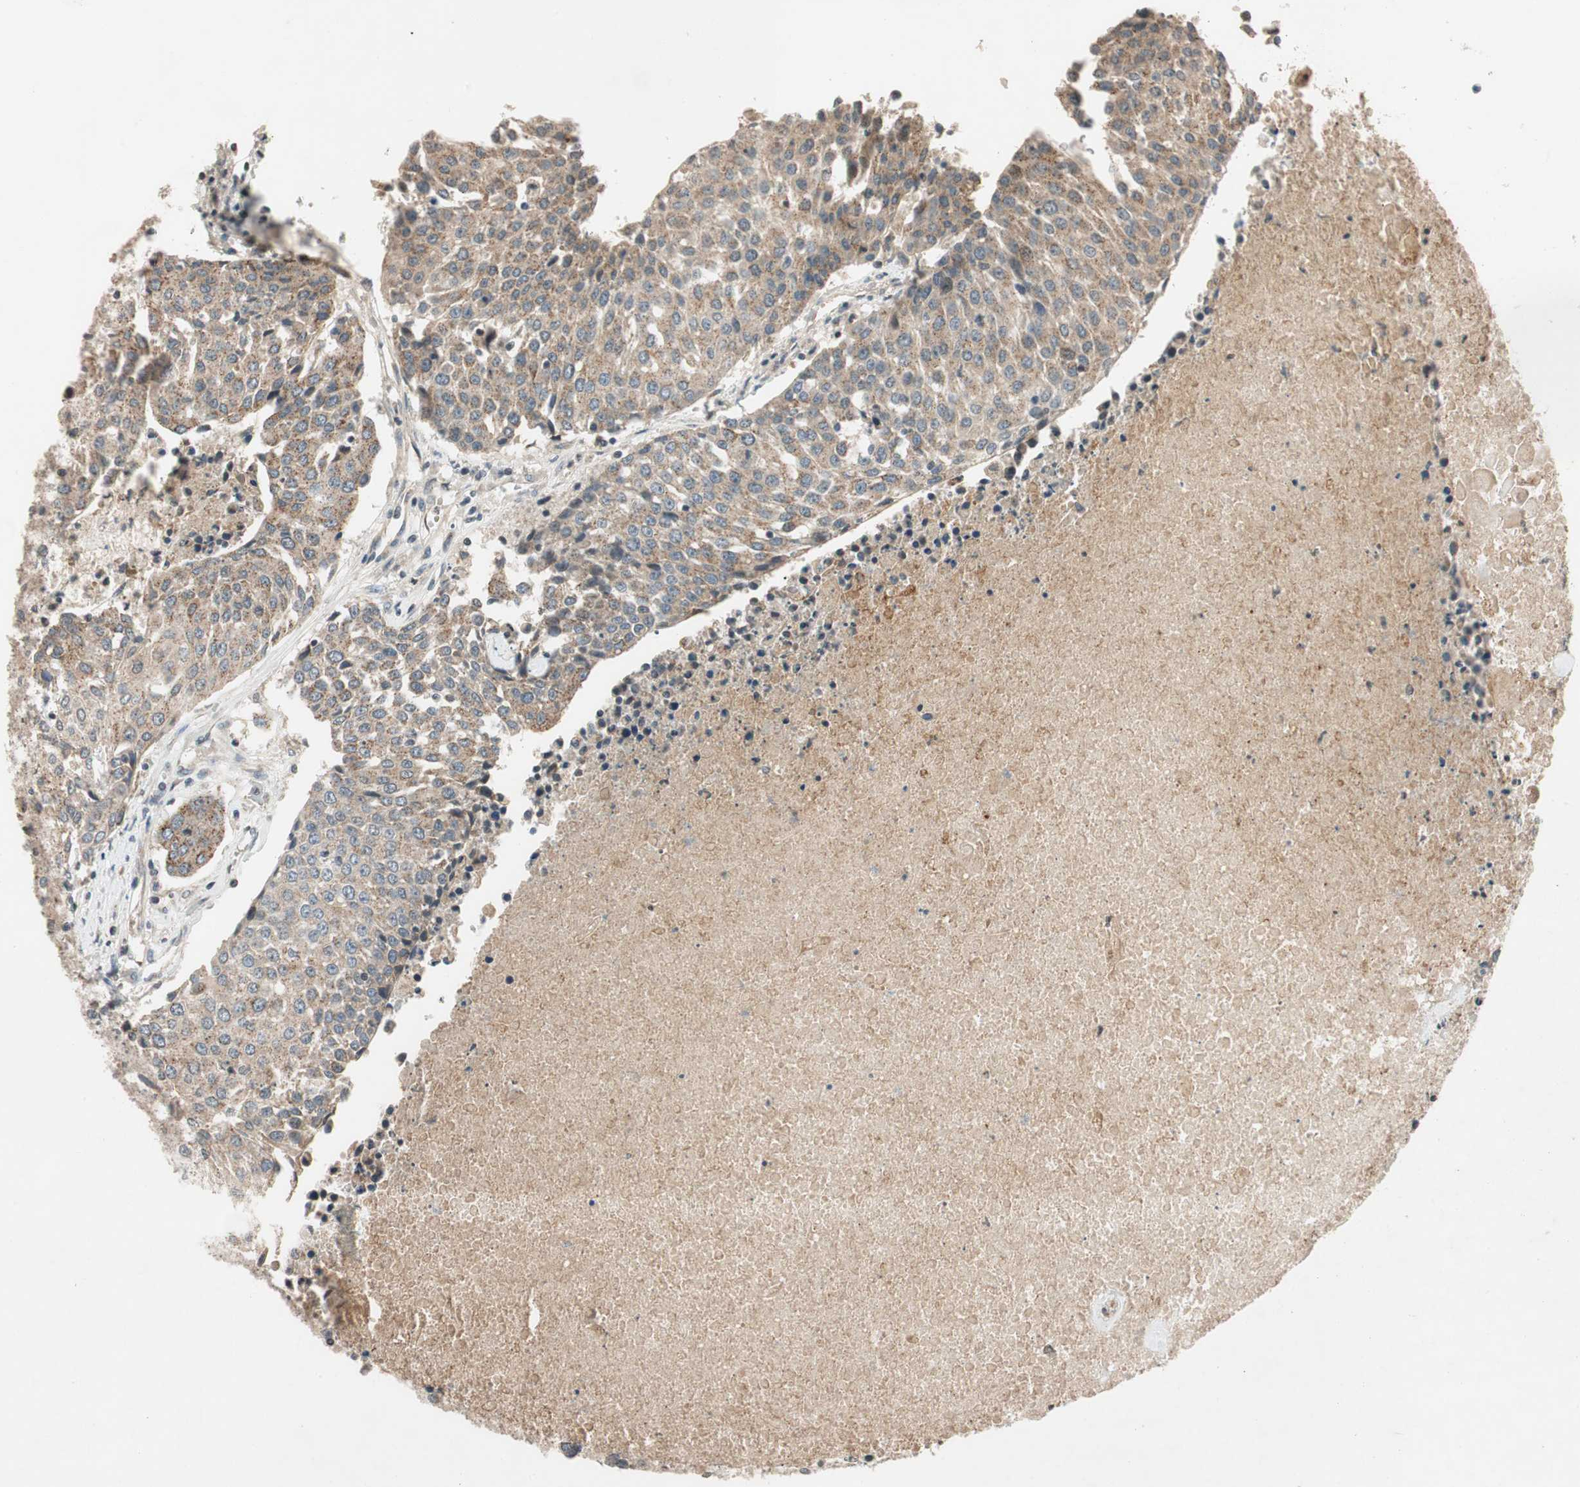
{"staining": {"intensity": "moderate", "quantity": ">75%", "location": "cytoplasmic/membranous"}, "tissue": "urothelial cancer", "cell_type": "Tumor cells", "image_type": "cancer", "snomed": [{"axis": "morphology", "description": "Urothelial carcinoma, High grade"}, {"axis": "topography", "description": "Urinary bladder"}], "caption": "A micrograph of human urothelial cancer stained for a protein exhibits moderate cytoplasmic/membranous brown staining in tumor cells. (brown staining indicates protein expression, while blue staining denotes nuclei).", "gene": "GCLM", "patient": {"sex": "female", "age": 85}}